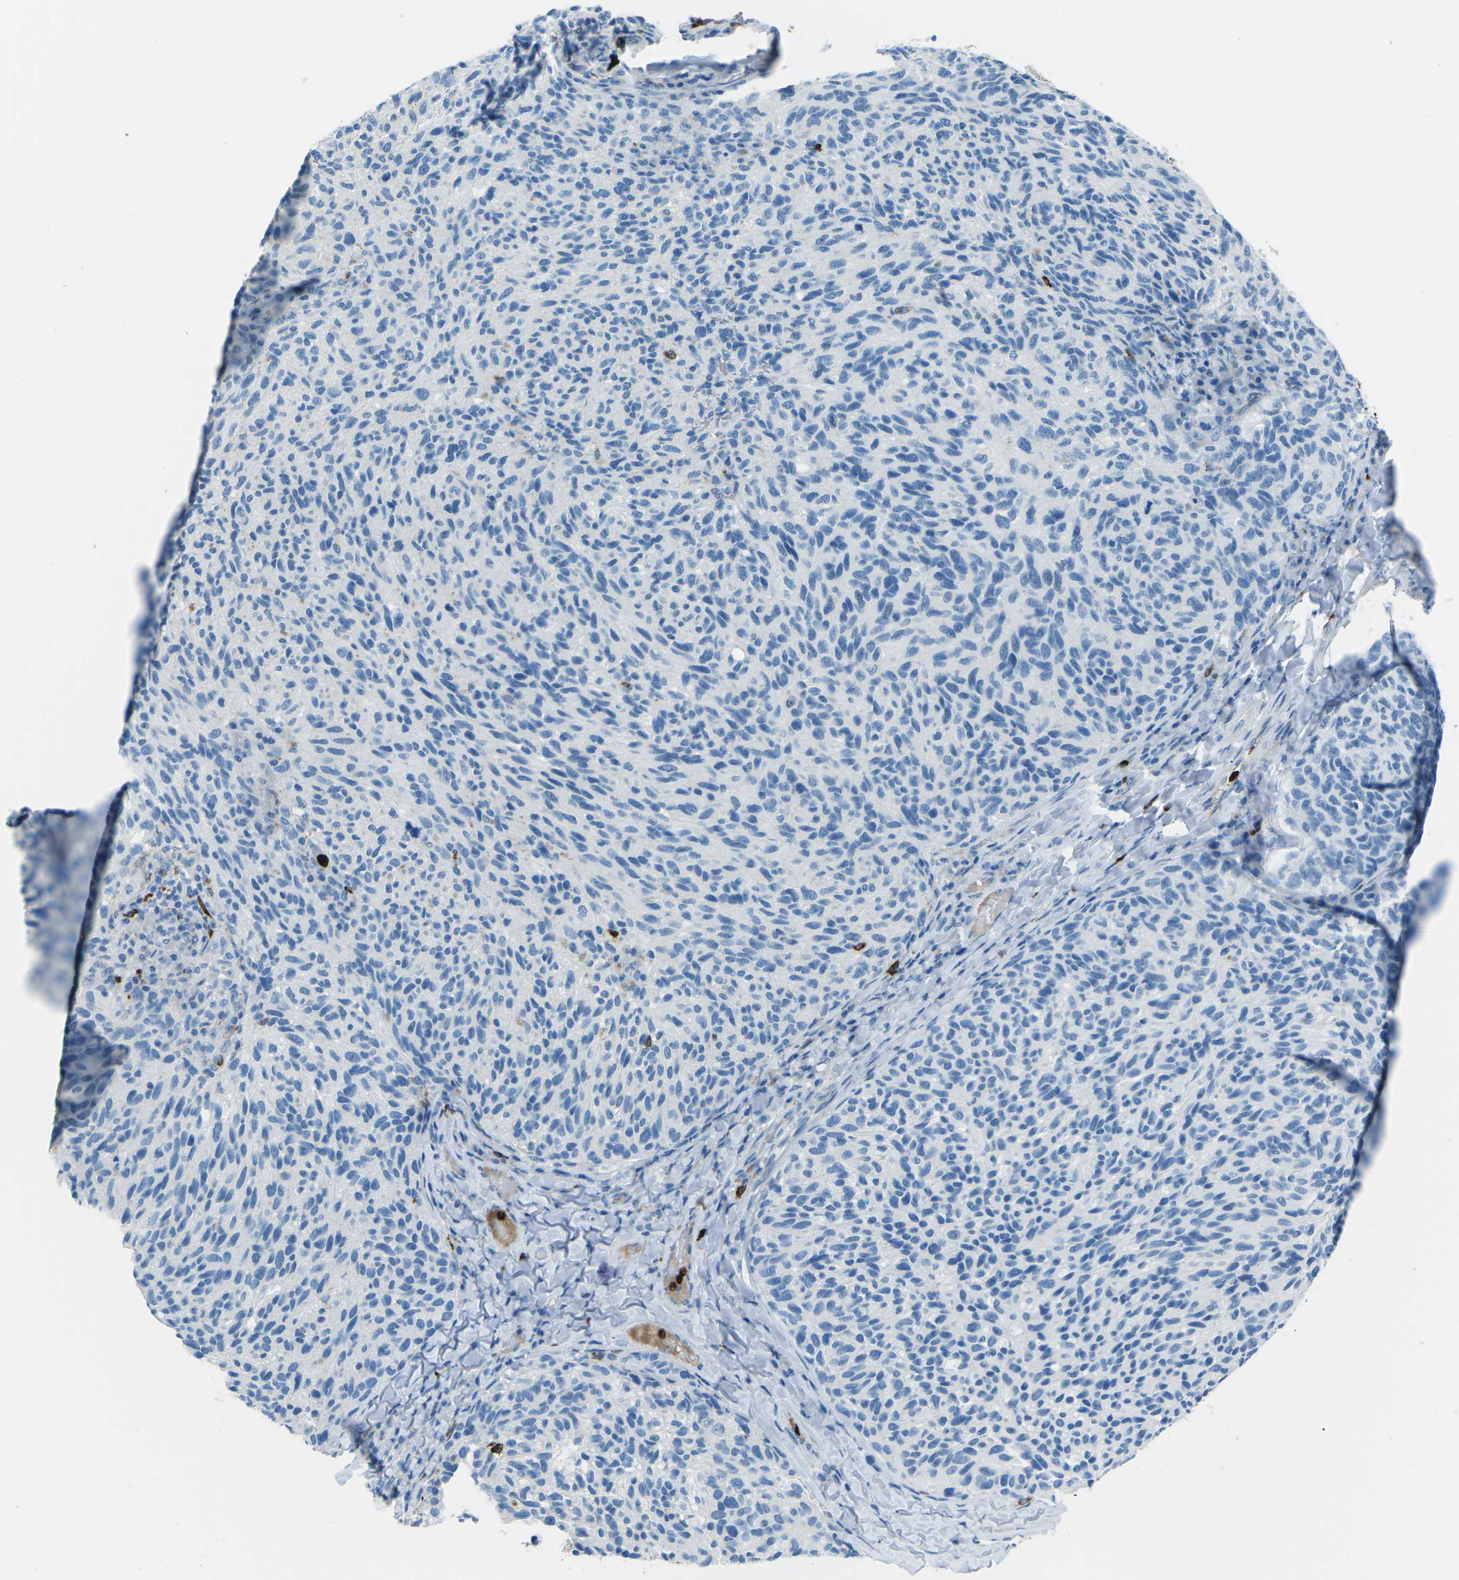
{"staining": {"intensity": "negative", "quantity": "none", "location": "none"}, "tissue": "melanoma", "cell_type": "Tumor cells", "image_type": "cancer", "snomed": [{"axis": "morphology", "description": "Malignant melanoma, NOS"}, {"axis": "topography", "description": "Skin"}], "caption": "The histopathology image demonstrates no staining of tumor cells in malignant melanoma.", "gene": "FCN1", "patient": {"sex": "female", "age": 73}}